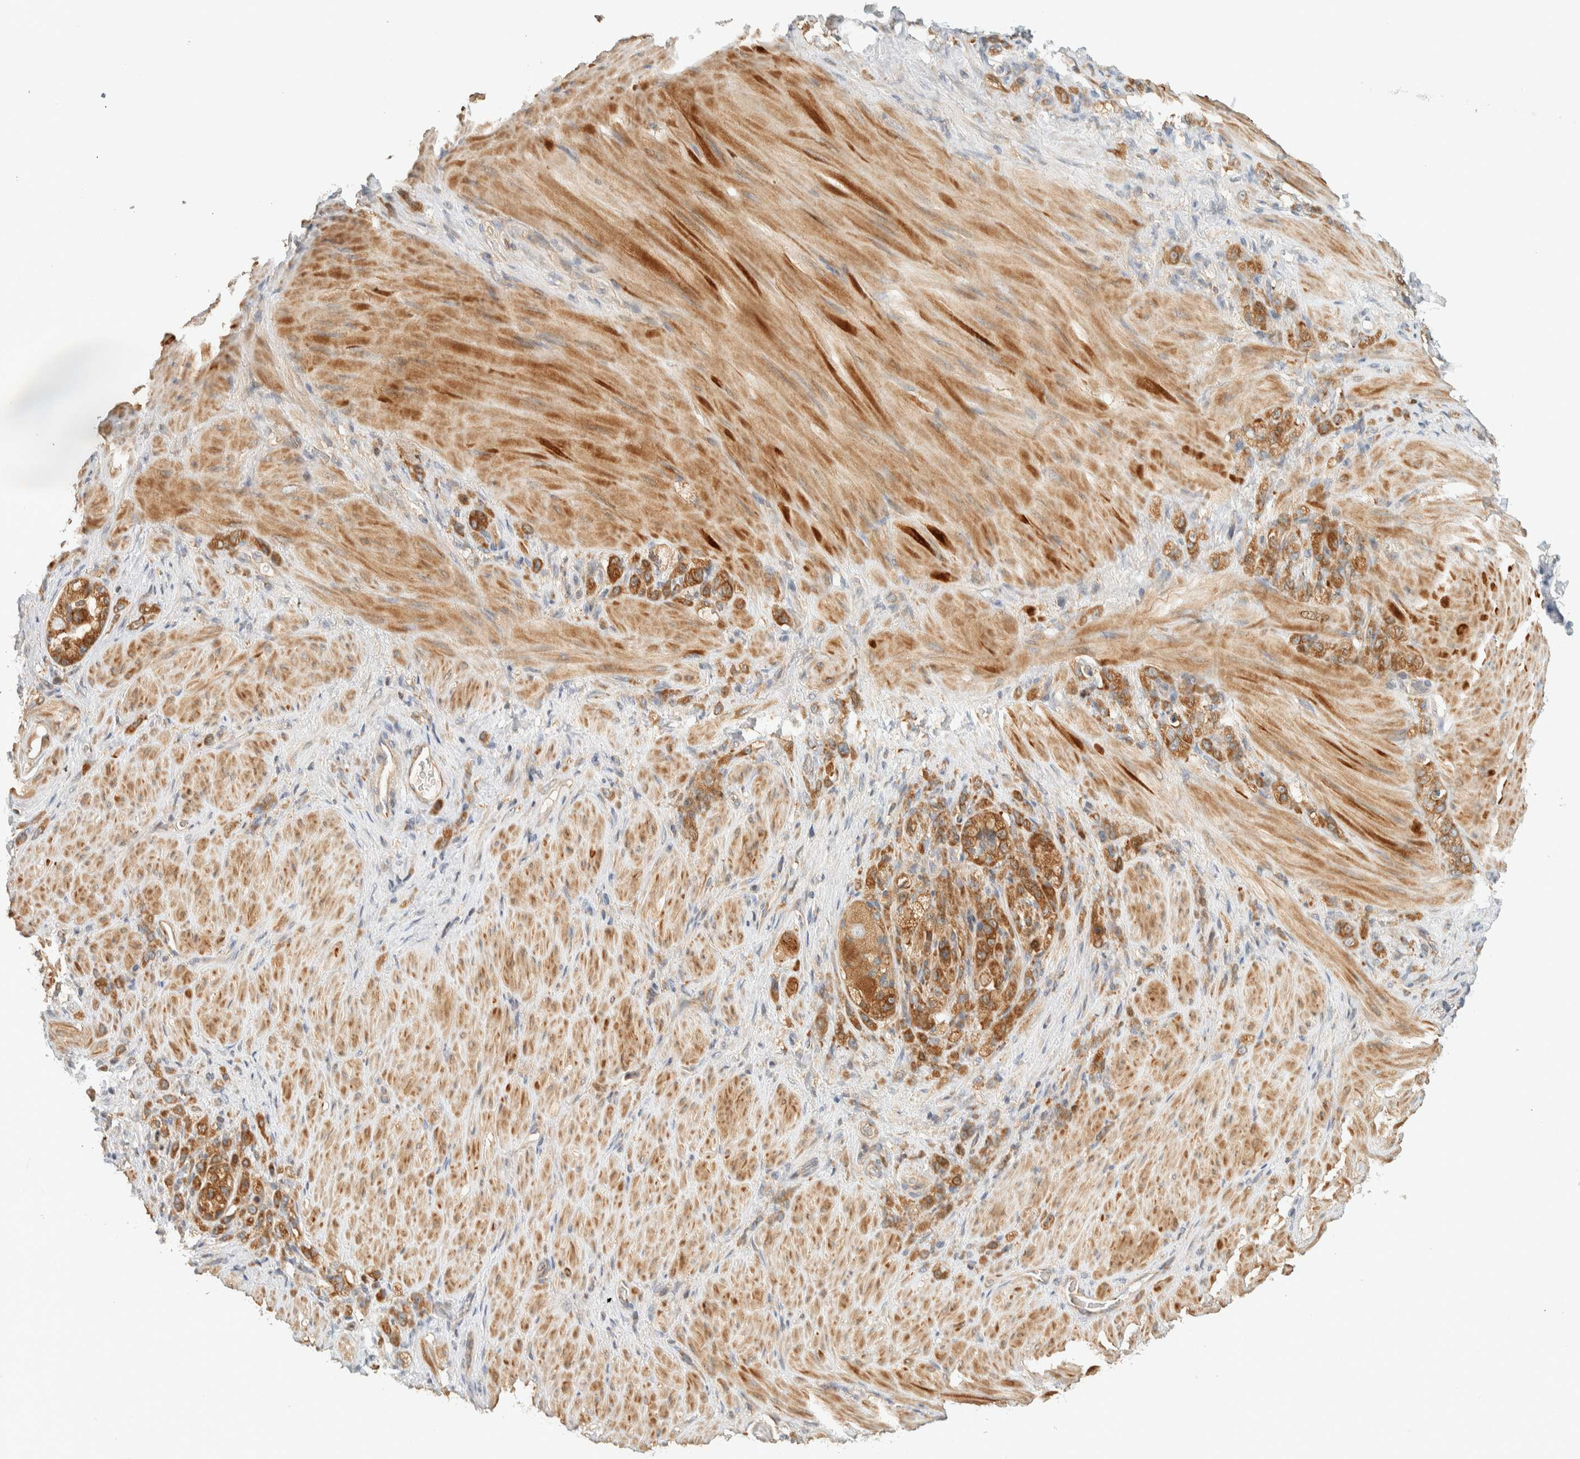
{"staining": {"intensity": "moderate", "quantity": ">75%", "location": "cytoplasmic/membranous"}, "tissue": "stomach cancer", "cell_type": "Tumor cells", "image_type": "cancer", "snomed": [{"axis": "morphology", "description": "Normal tissue, NOS"}, {"axis": "morphology", "description": "Adenocarcinoma, NOS"}, {"axis": "topography", "description": "Stomach"}], "caption": "Immunohistochemistry (IHC) histopathology image of neoplastic tissue: stomach adenocarcinoma stained using immunohistochemistry reveals medium levels of moderate protein expression localized specifically in the cytoplasmic/membranous of tumor cells, appearing as a cytoplasmic/membranous brown color.", "gene": "ARFGEF1", "patient": {"sex": "male", "age": 82}}